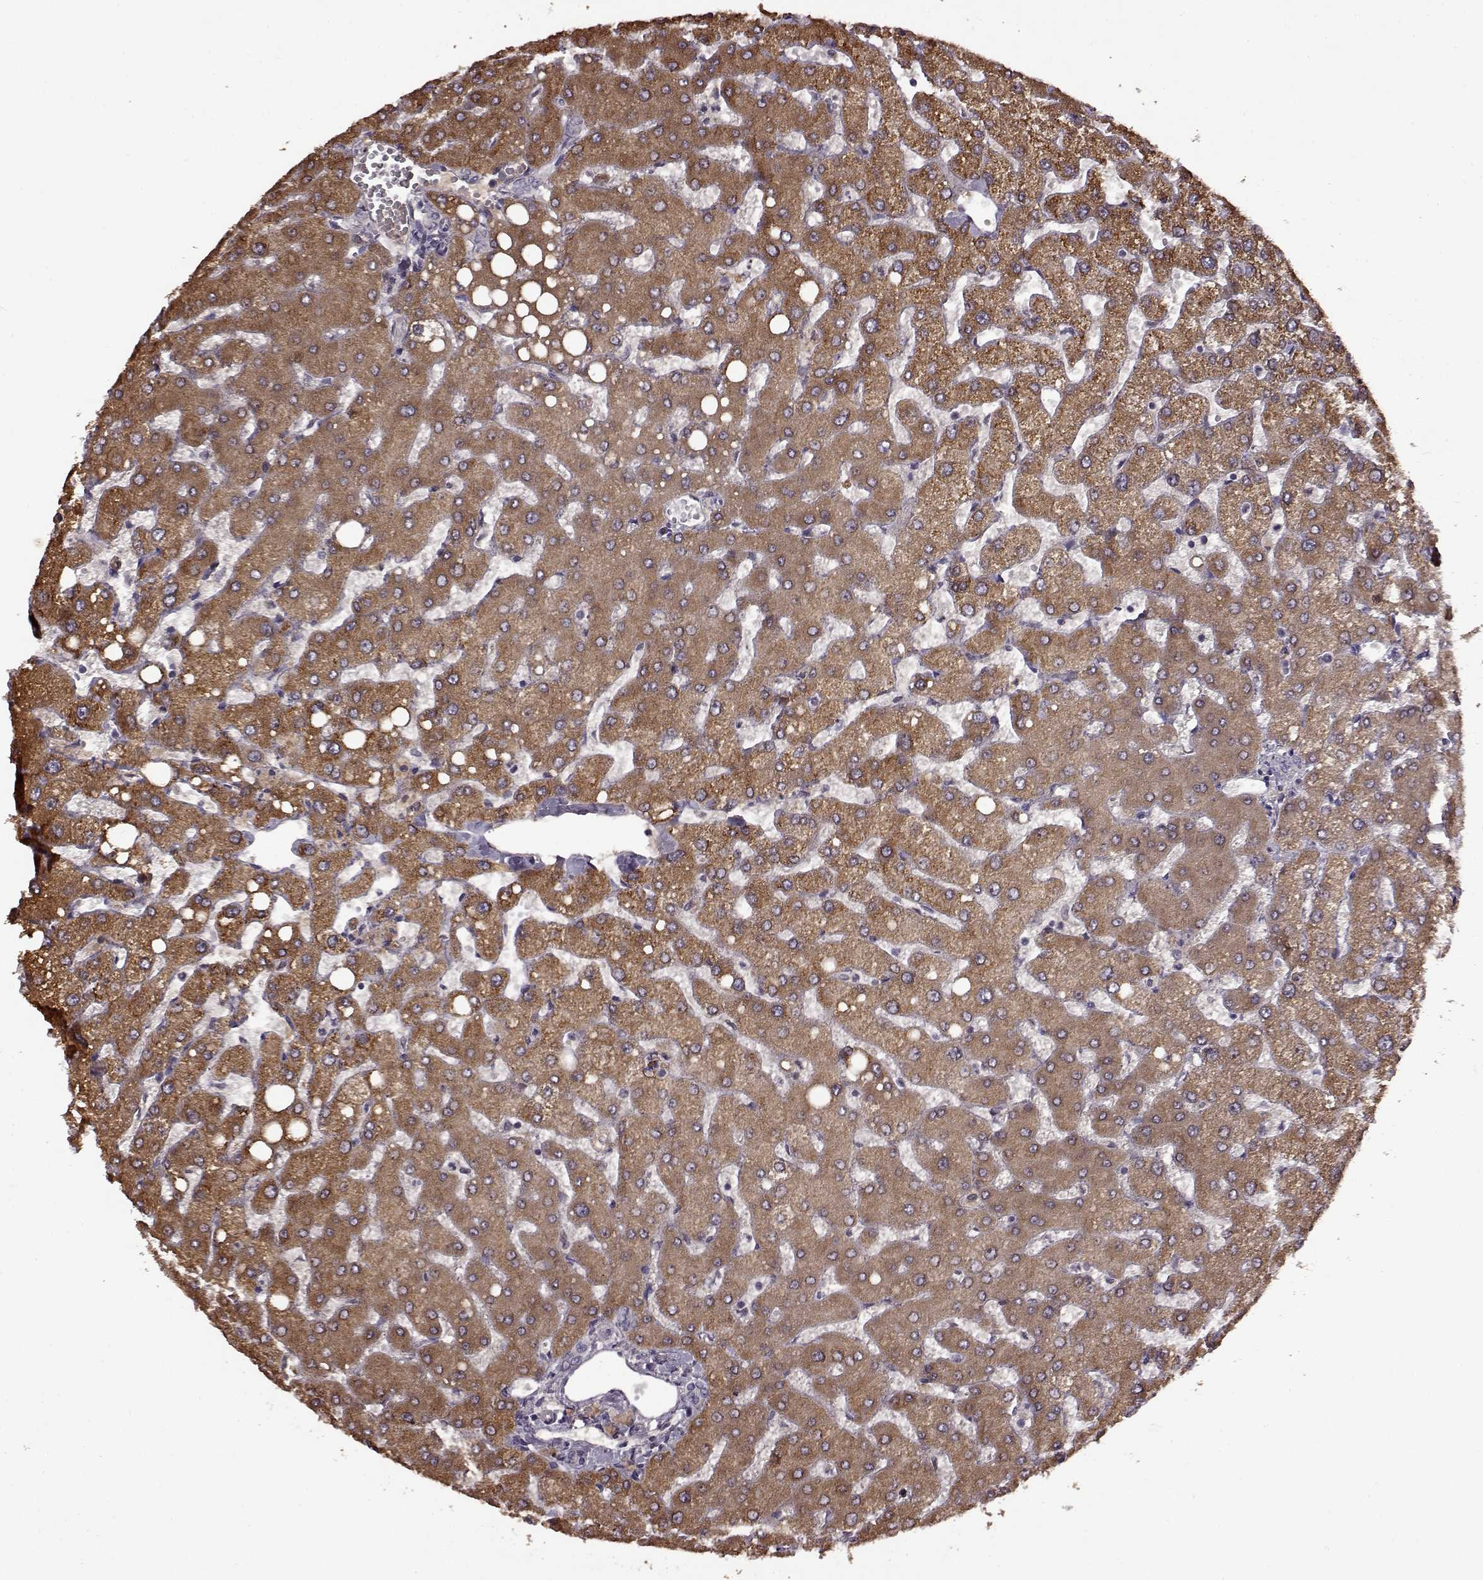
{"staining": {"intensity": "negative", "quantity": "none", "location": "none"}, "tissue": "liver", "cell_type": "Cholangiocytes", "image_type": "normal", "snomed": [{"axis": "morphology", "description": "Normal tissue, NOS"}, {"axis": "topography", "description": "Liver"}], "caption": "High power microscopy image of an immunohistochemistry histopathology image of normal liver, revealing no significant positivity in cholangiocytes.", "gene": "MAIP1", "patient": {"sex": "female", "age": 54}}